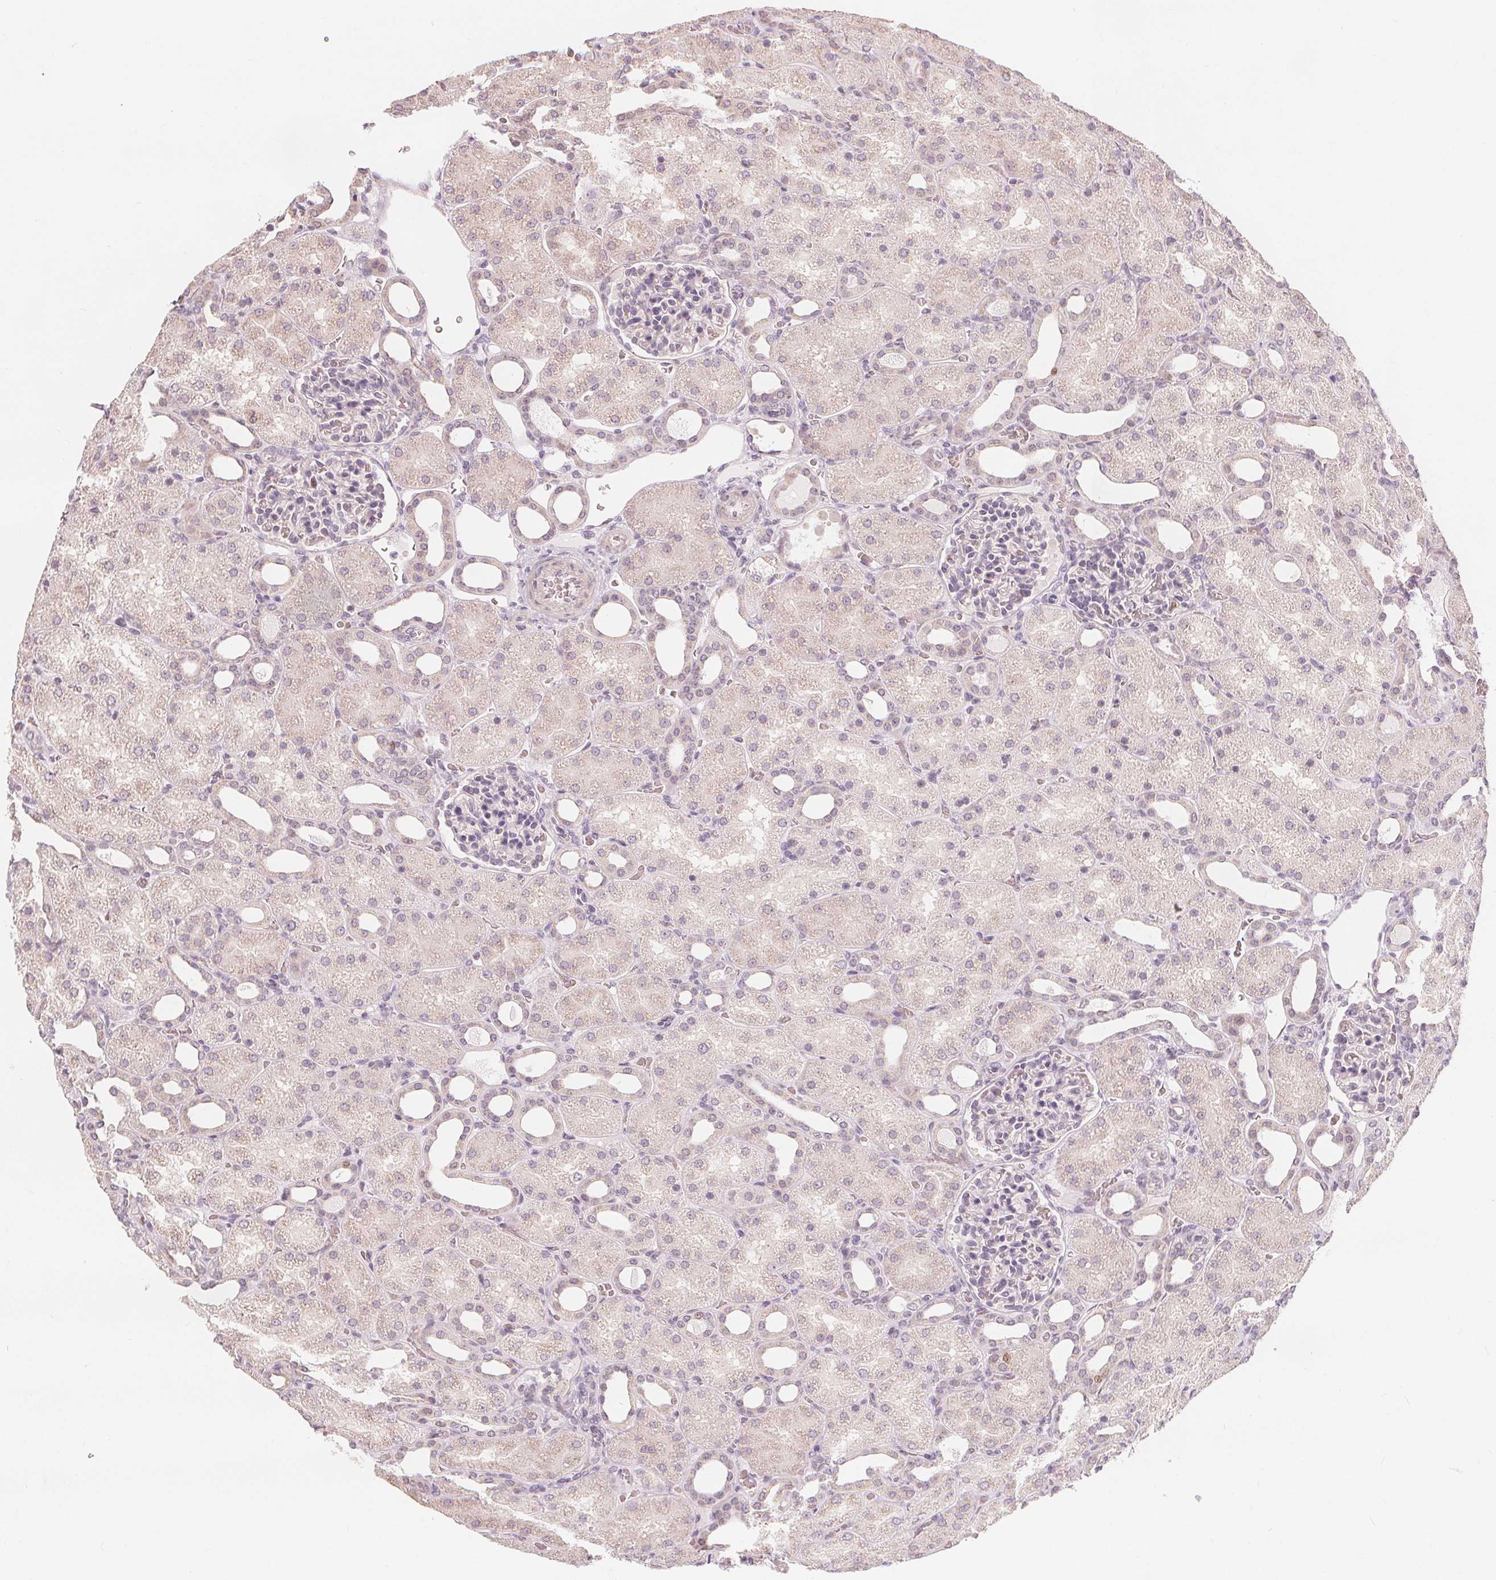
{"staining": {"intensity": "negative", "quantity": "none", "location": "none"}, "tissue": "kidney", "cell_type": "Cells in glomeruli", "image_type": "normal", "snomed": [{"axis": "morphology", "description": "Normal tissue, NOS"}, {"axis": "topography", "description": "Kidney"}], "caption": "A histopathology image of human kidney is negative for staining in cells in glomeruli. (Stains: DAB (3,3'-diaminobenzidine) immunohistochemistry with hematoxylin counter stain, Microscopy: brightfield microscopy at high magnification).", "gene": "TIPIN", "patient": {"sex": "male", "age": 2}}